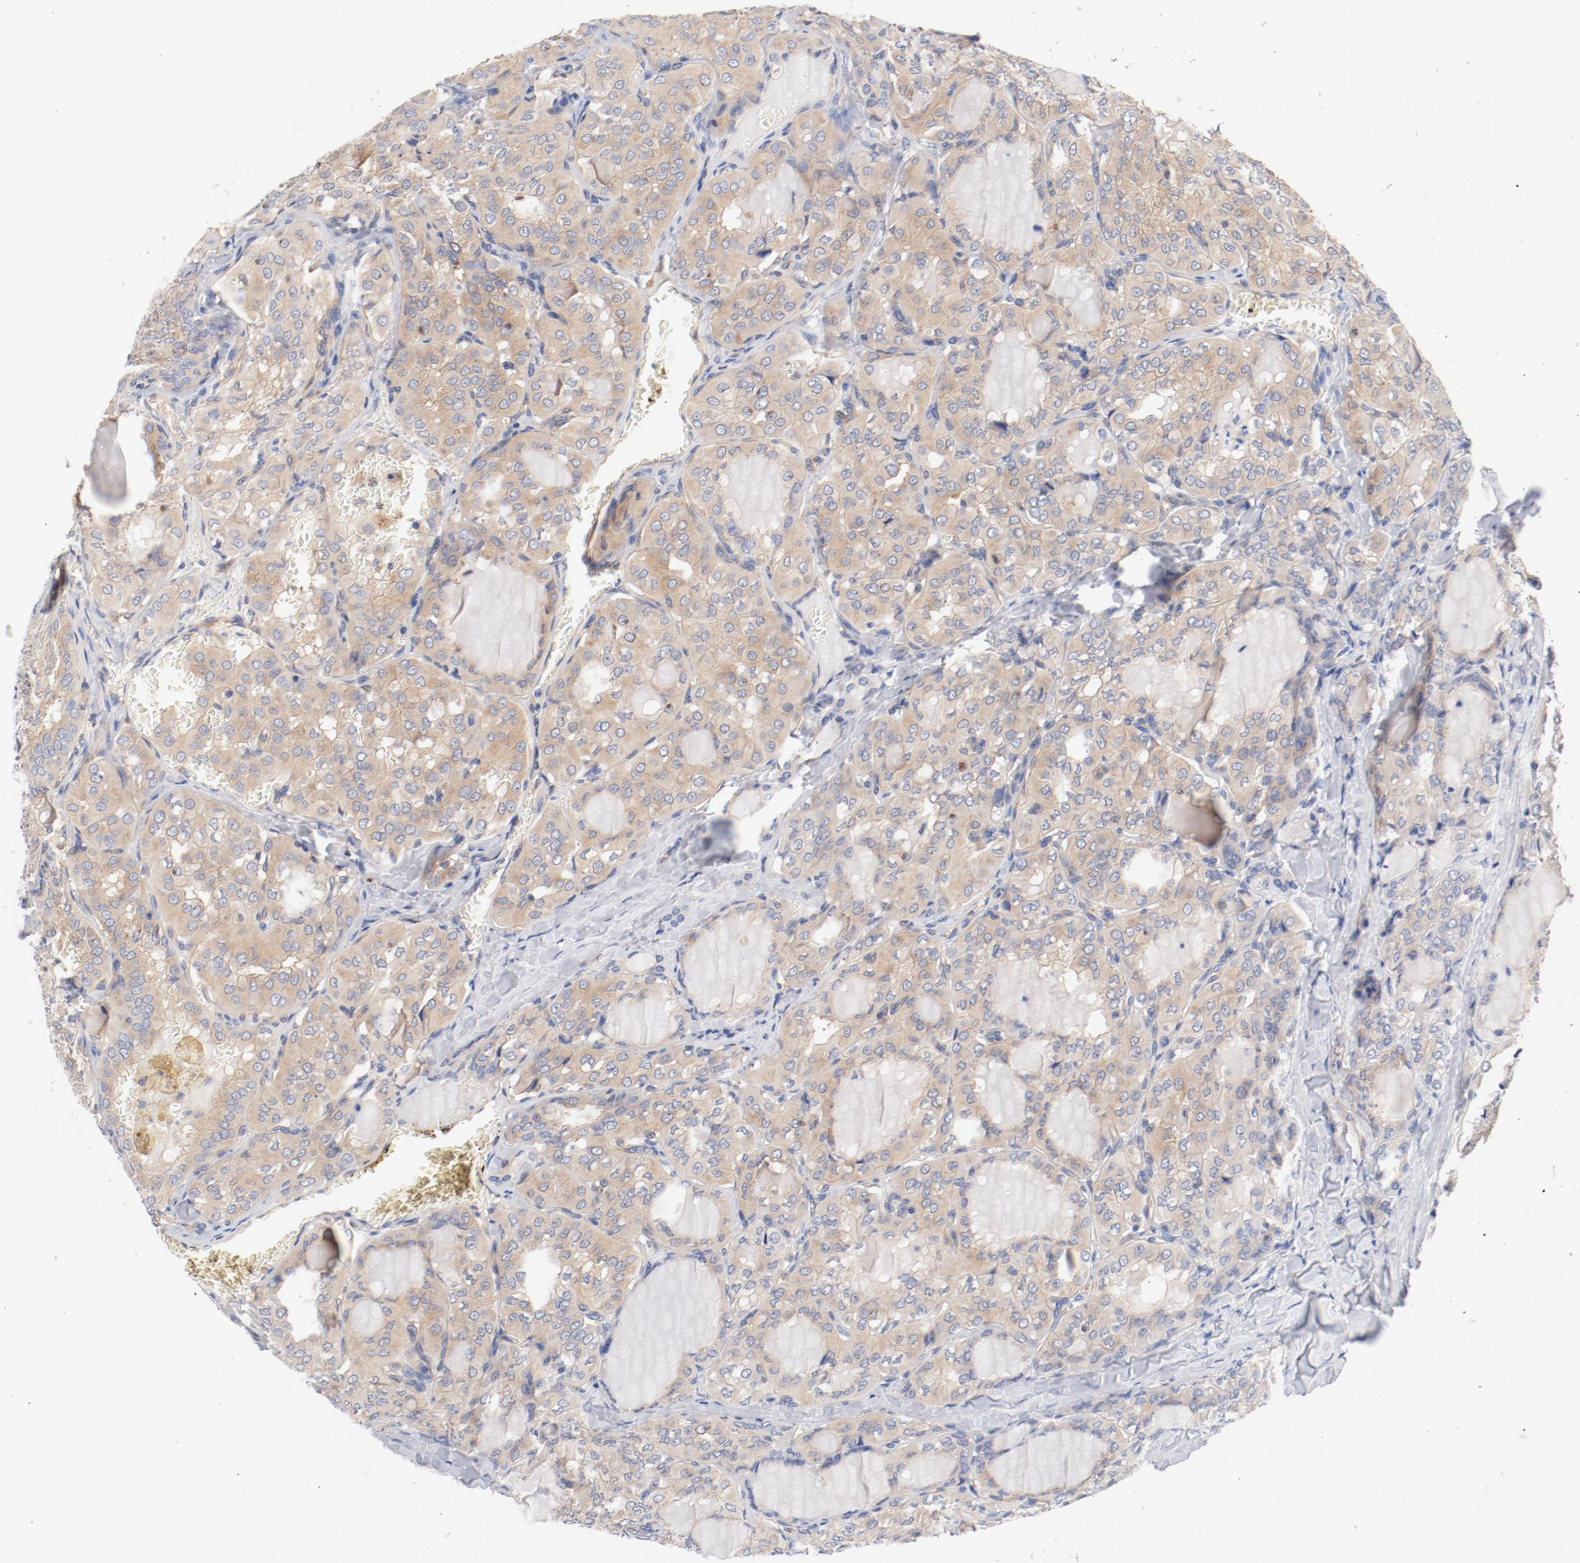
{"staining": {"intensity": "weak", "quantity": ">75%", "location": "cytoplasmic/membranous"}, "tissue": "thyroid cancer", "cell_type": "Tumor cells", "image_type": "cancer", "snomed": [{"axis": "morphology", "description": "Papillary adenocarcinoma, NOS"}, {"axis": "topography", "description": "Thyroid gland"}], "caption": "The histopathology image demonstrates a brown stain indicating the presence of a protein in the cytoplasmic/membranous of tumor cells in papillary adenocarcinoma (thyroid).", "gene": "DYNC1H1", "patient": {"sex": "male", "age": 20}}